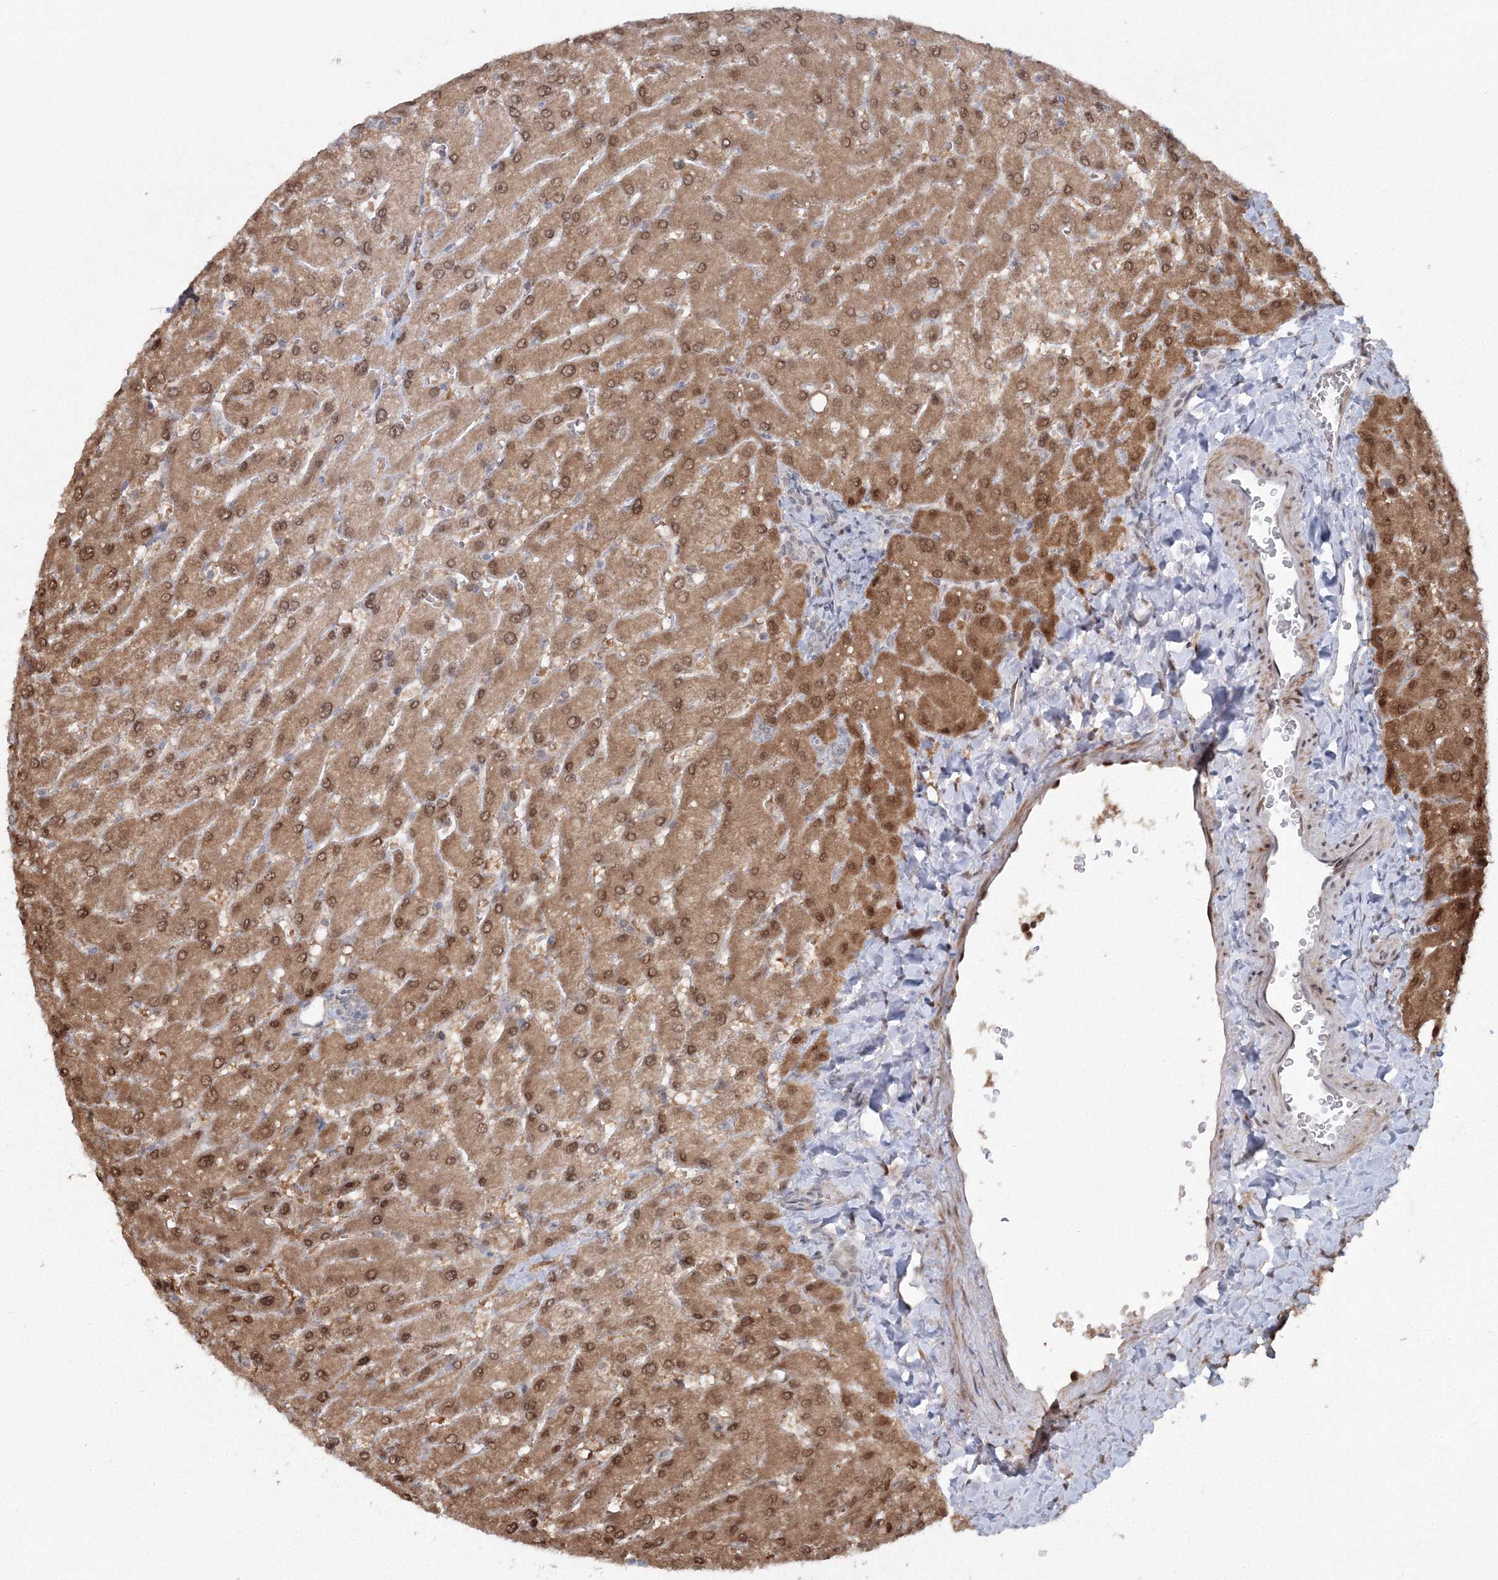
{"staining": {"intensity": "negative", "quantity": "none", "location": "none"}, "tissue": "liver", "cell_type": "Cholangiocytes", "image_type": "normal", "snomed": [{"axis": "morphology", "description": "Normal tissue, NOS"}, {"axis": "topography", "description": "Liver"}], "caption": "The immunohistochemistry histopathology image has no significant positivity in cholangiocytes of liver. The staining is performed using DAB (3,3'-diaminobenzidine) brown chromogen with nuclei counter-stained in using hematoxylin.", "gene": "C3orf33", "patient": {"sex": "male", "age": 55}}